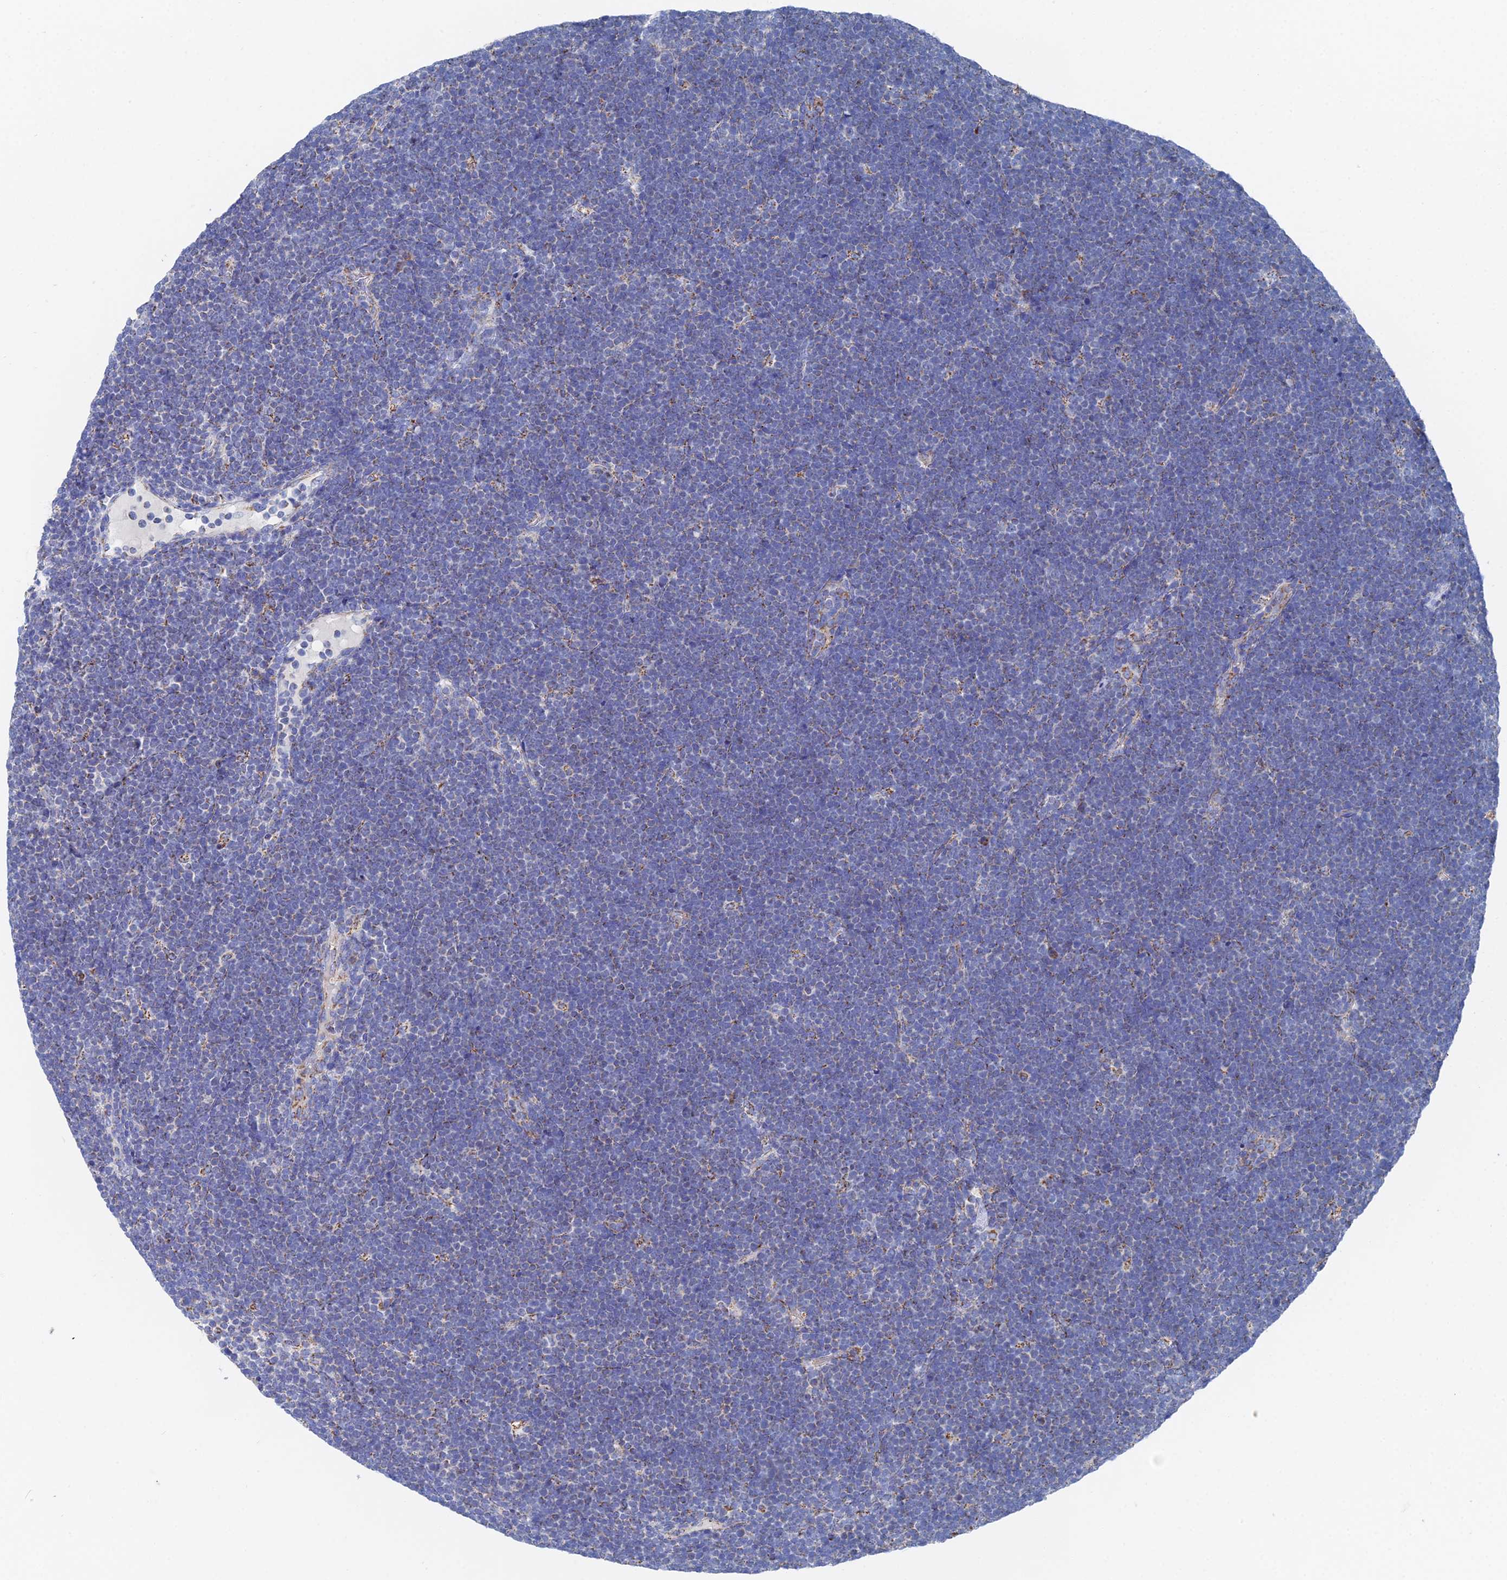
{"staining": {"intensity": "negative", "quantity": "none", "location": "none"}, "tissue": "lymphoma", "cell_type": "Tumor cells", "image_type": "cancer", "snomed": [{"axis": "morphology", "description": "Malignant lymphoma, non-Hodgkin's type, High grade"}, {"axis": "topography", "description": "Lymph node"}], "caption": "DAB immunohistochemical staining of malignant lymphoma, non-Hodgkin's type (high-grade) displays no significant positivity in tumor cells. The staining was performed using DAB to visualize the protein expression in brown, while the nuclei were stained in blue with hematoxylin (Magnification: 20x).", "gene": "IFT80", "patient": {"sex": "male", "age": 13}}